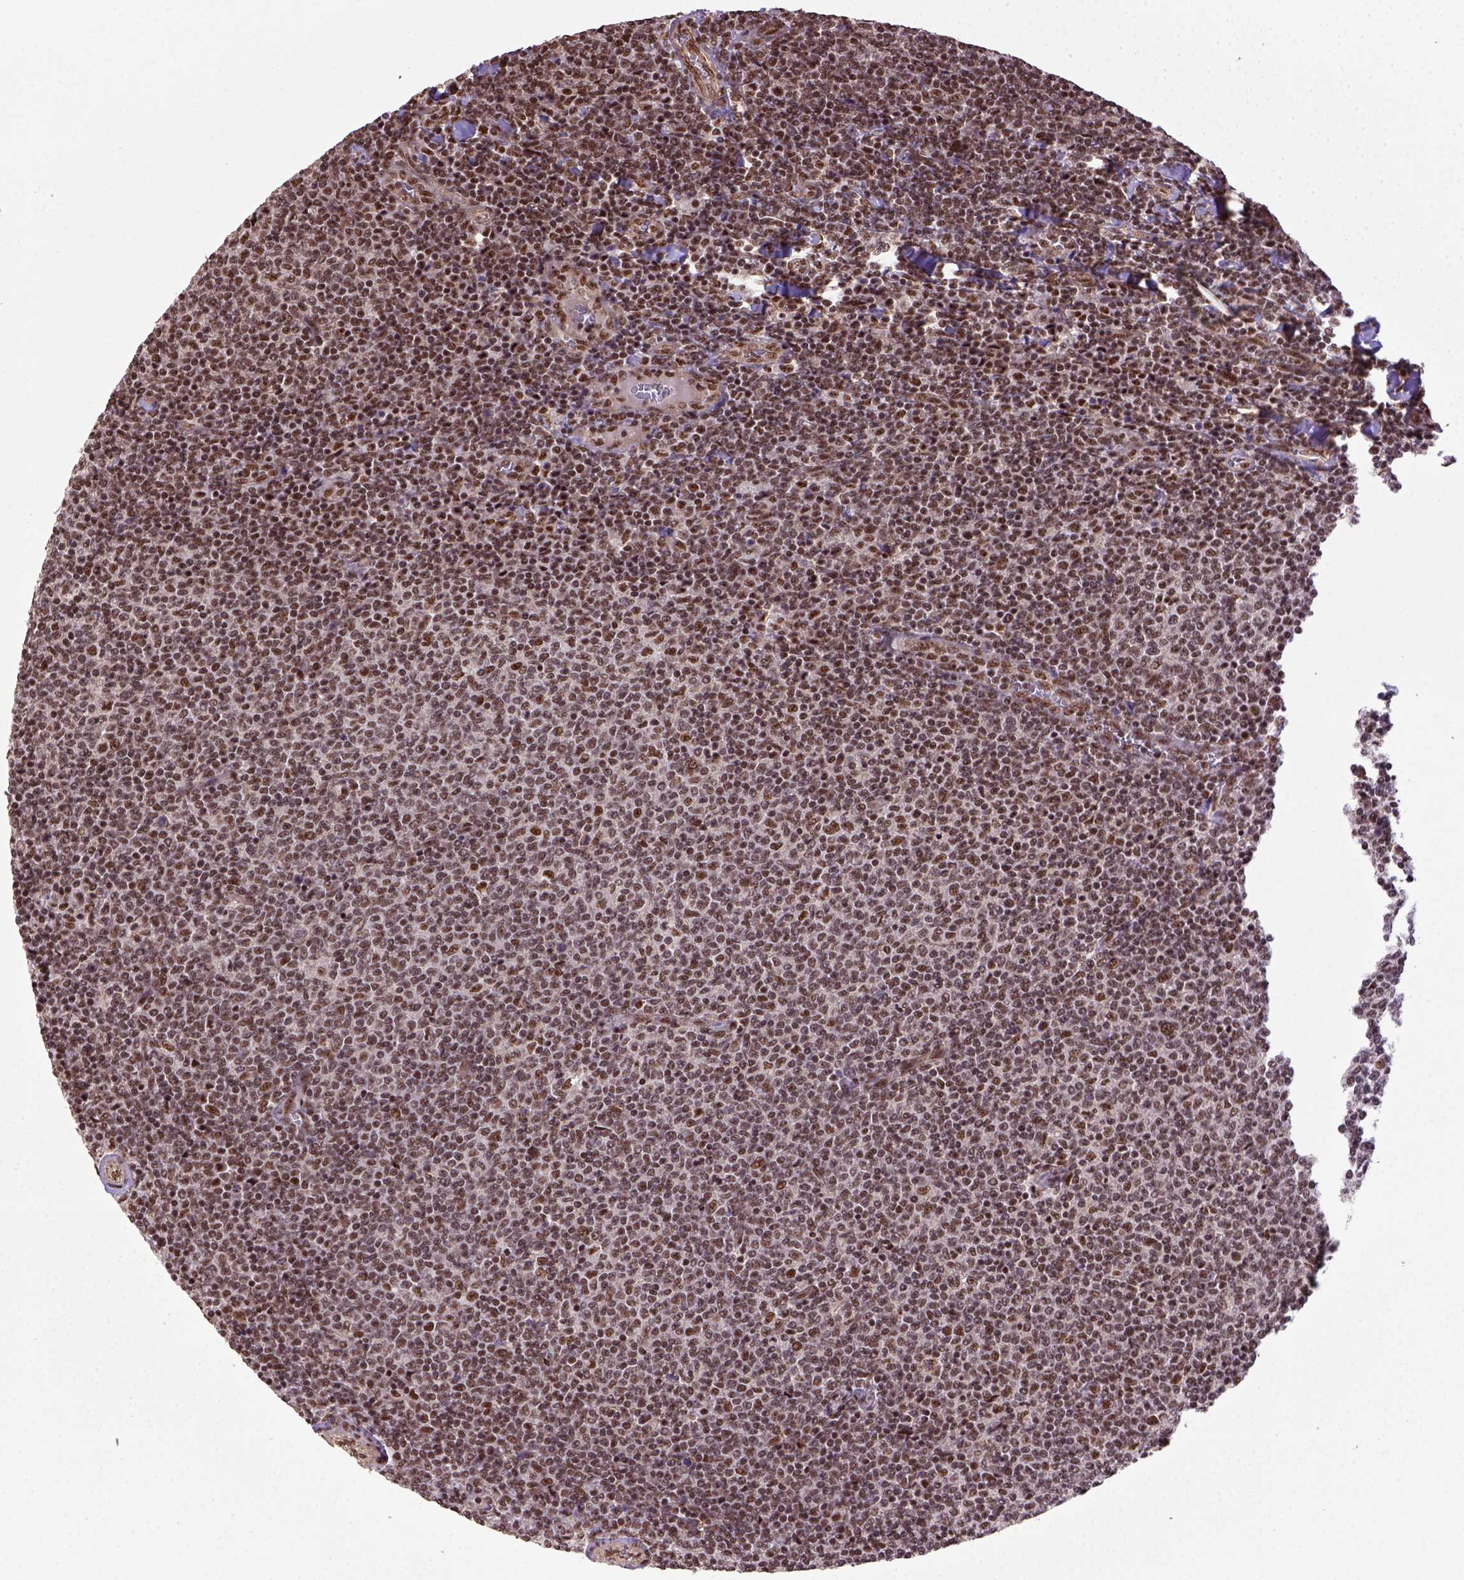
{"staining": {"intensity": "moderate", "quantity": ">75%", "location": "nuclear"}, "tissue": "lymphoma", "cell_type": "Tumor cells", "image_type": "cancer", "snomed": [{"axis": "morphology", "description": "Malignant lymphoma, non-Hodgkin's type, Low grade"}, {"axis": "topography", "description": "Lymph node"}], "caption": "An immunohistochemistry (IHC) histopathology image of neoplastic tissue is shown. Protein staining in brown labels moderate nuclear positivity in low-grade malignant lymphoma, non-Hodgkin's type within tumor cells. The staining was performed using DAB to visualize the protein expression in brown, while the nuclei were stained in blue with hematoxylin (Magnification: 20x).", "gene": "PPIG", "patient": {"sex": "male", "age": 52}}